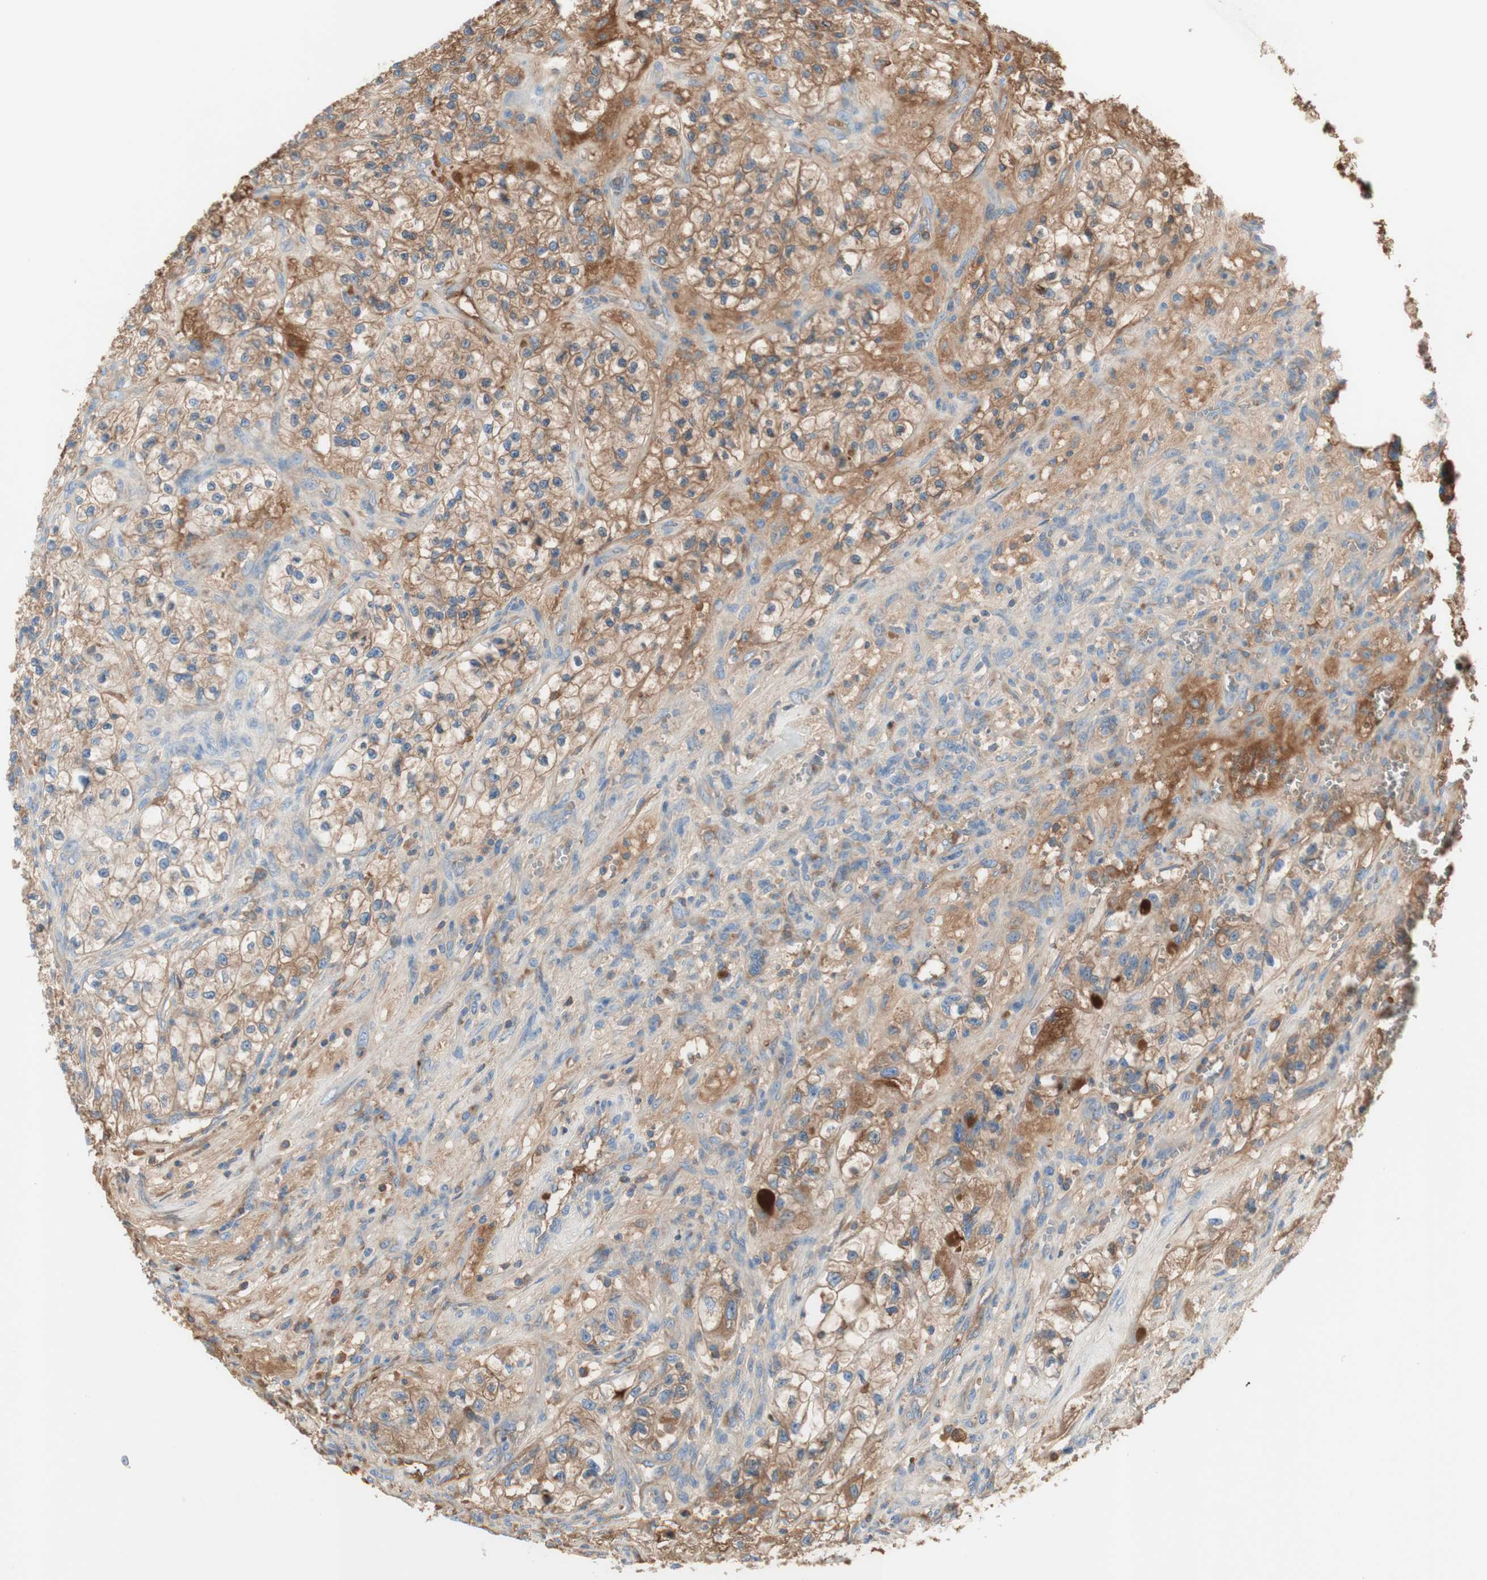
{"staining": {"intensity": "moderate", "quantity": "25%-75%", "location": "cytoplasmic/membranous"}, "tissue": "renal cancer", "cell_type": "Tumor cells", "image_type": "cancer", "snomed": [{"axis": "morphology", "description": "Adenocarcinoma, NOS"}, {"axis": "topography", "description": "Kidney"}], "caption": "Human adenocarcinoma (renal) stained for a protein (brown) reveals moderate cytoplasmic/membranous positive positivity in approximately 25%-75% of tumor cells.", "gene": "KNG1", "patient": {"sex": "female", "age": 57}}